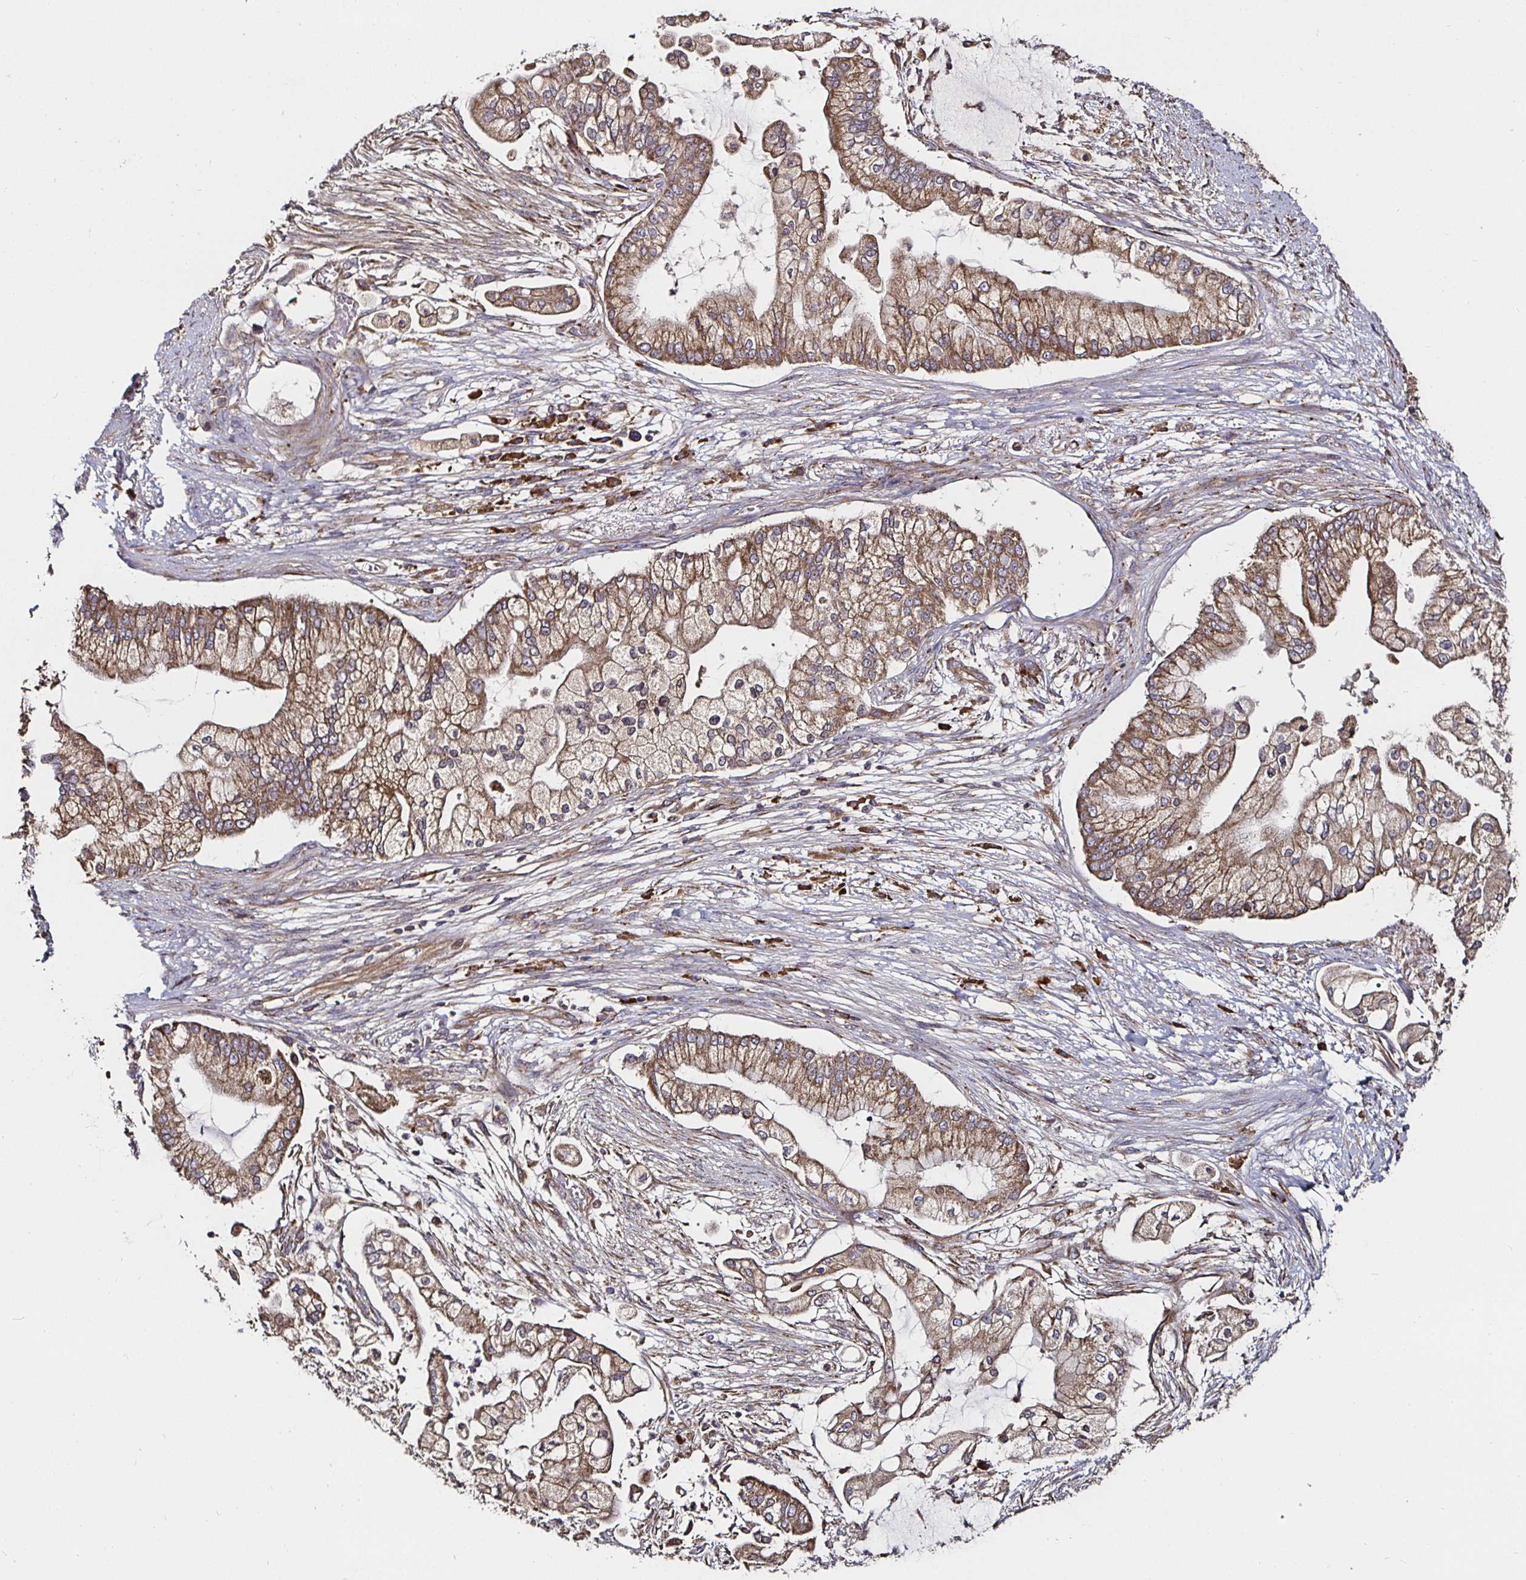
{"staining": {"intensity": "moderate", "quantity": ">75%", "location": "cytoplasmic/membranous"}, "tissue": "pancreatic cancer", "cell_type": "Tumor cells", "image_type": "cancer", "snomed": [{"axis": "morphology", "description": "Adenocarcinoma, NOS"}, {"axis": "topography", "description": "Pancreas"}], "caption": "Immunohistochemical staining of human pancreatic cancer demonstrates medium levels of moderate cytoplasmic/membranous positivity in about >75% of tumor cells. (brown staining indicates protein expression, while blue staining denotes nuclei).", "gene": "MLST8", "patient": {"sex": "female", "age": 69}}